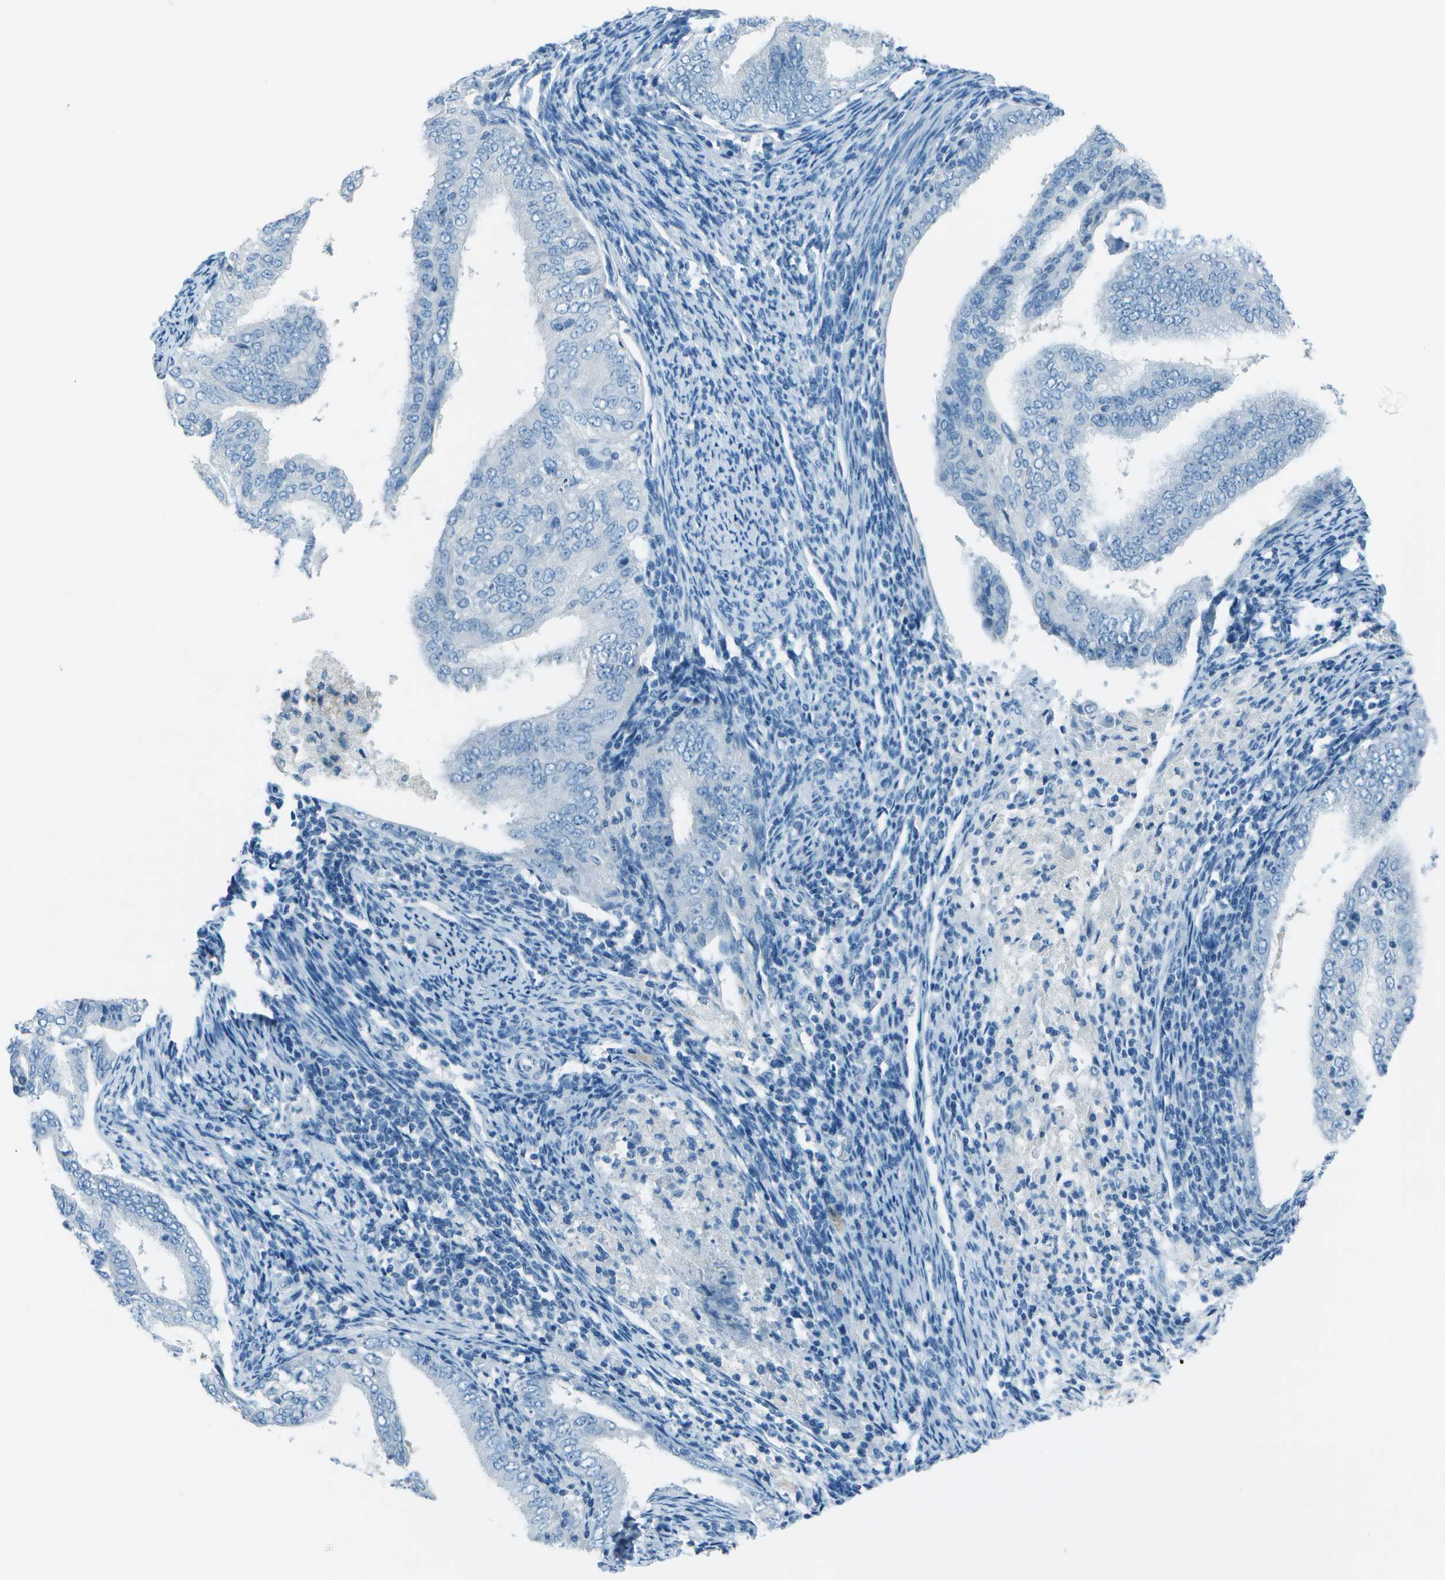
{"staining": {"intensity": "negative", "quantity": "none", "location": "none"}, "tissue": "endometrial cancer", "cell_type": "Tumor cells", "image_type": "cancer", "snomed": [{"axis": "morphology", "description": "Adenocarcinoma, NOS"}, {"axis": "topography", "description": "Endometrium"}], "caption": "There is no significant positivity in tumor cells of endometrial cancer. The staining is performed using DAB brown chromogen with nuclei counter-stained in using hematoxylin.", "gene": "FGF1", "patient": {"sex": "female", "age": 58}}